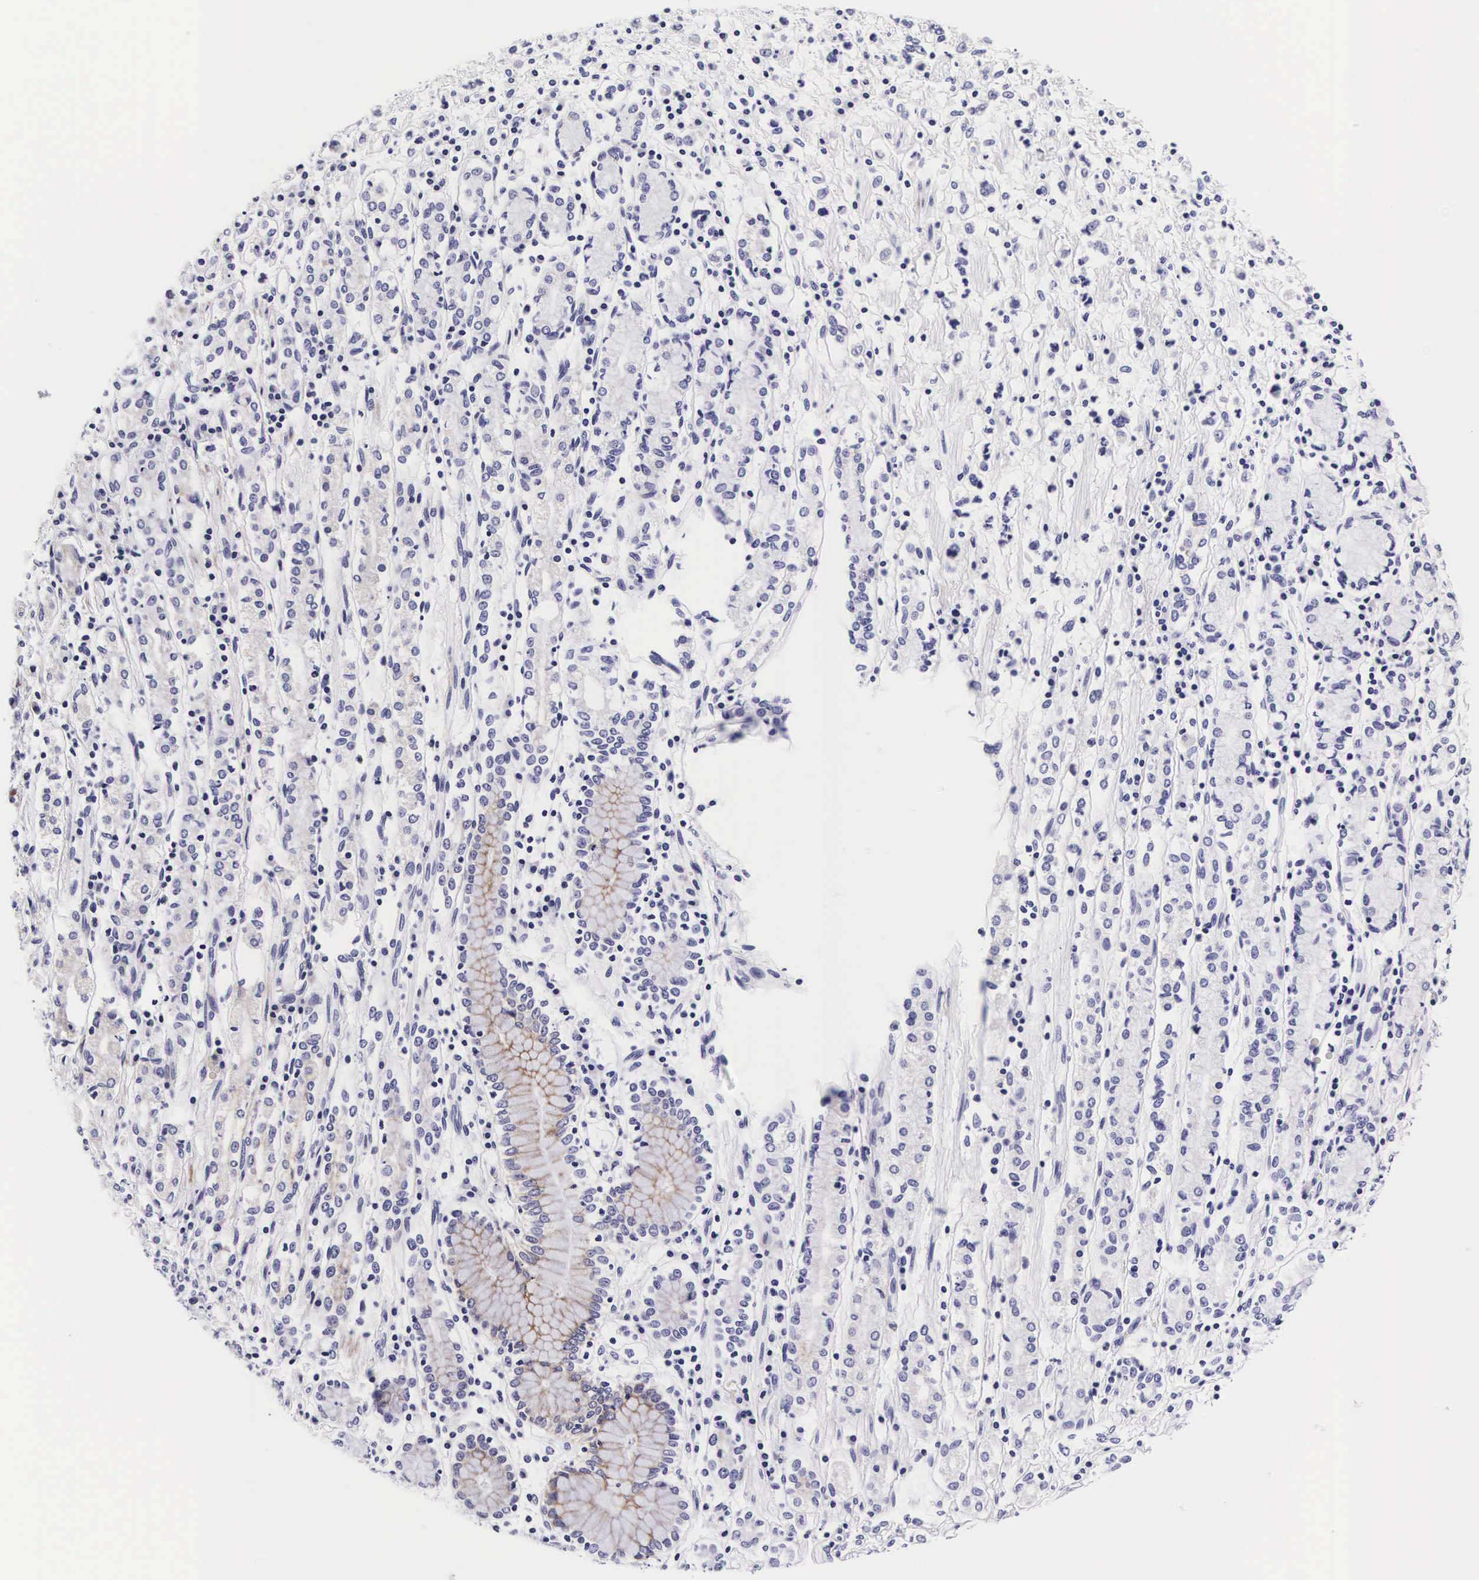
{"staining": {"intensity": "negative", "quantity": "none", "location": "none"}, "tissue": "stomach cancer", "cell_type": "Tumor cells", "image_type": "cancer", "snomed": [{"axis": "morphology", "description": "Adenocarcinoma, NOS"}, {"axis": "topography", "description": "Stomach, lower"}], "caption": "This is an IHC micrograph of adenocarcinoma (stomach). There is no staining in tumor cells.", "gene": "UPRT", "patient": {"sex": "male", "age": 88}}